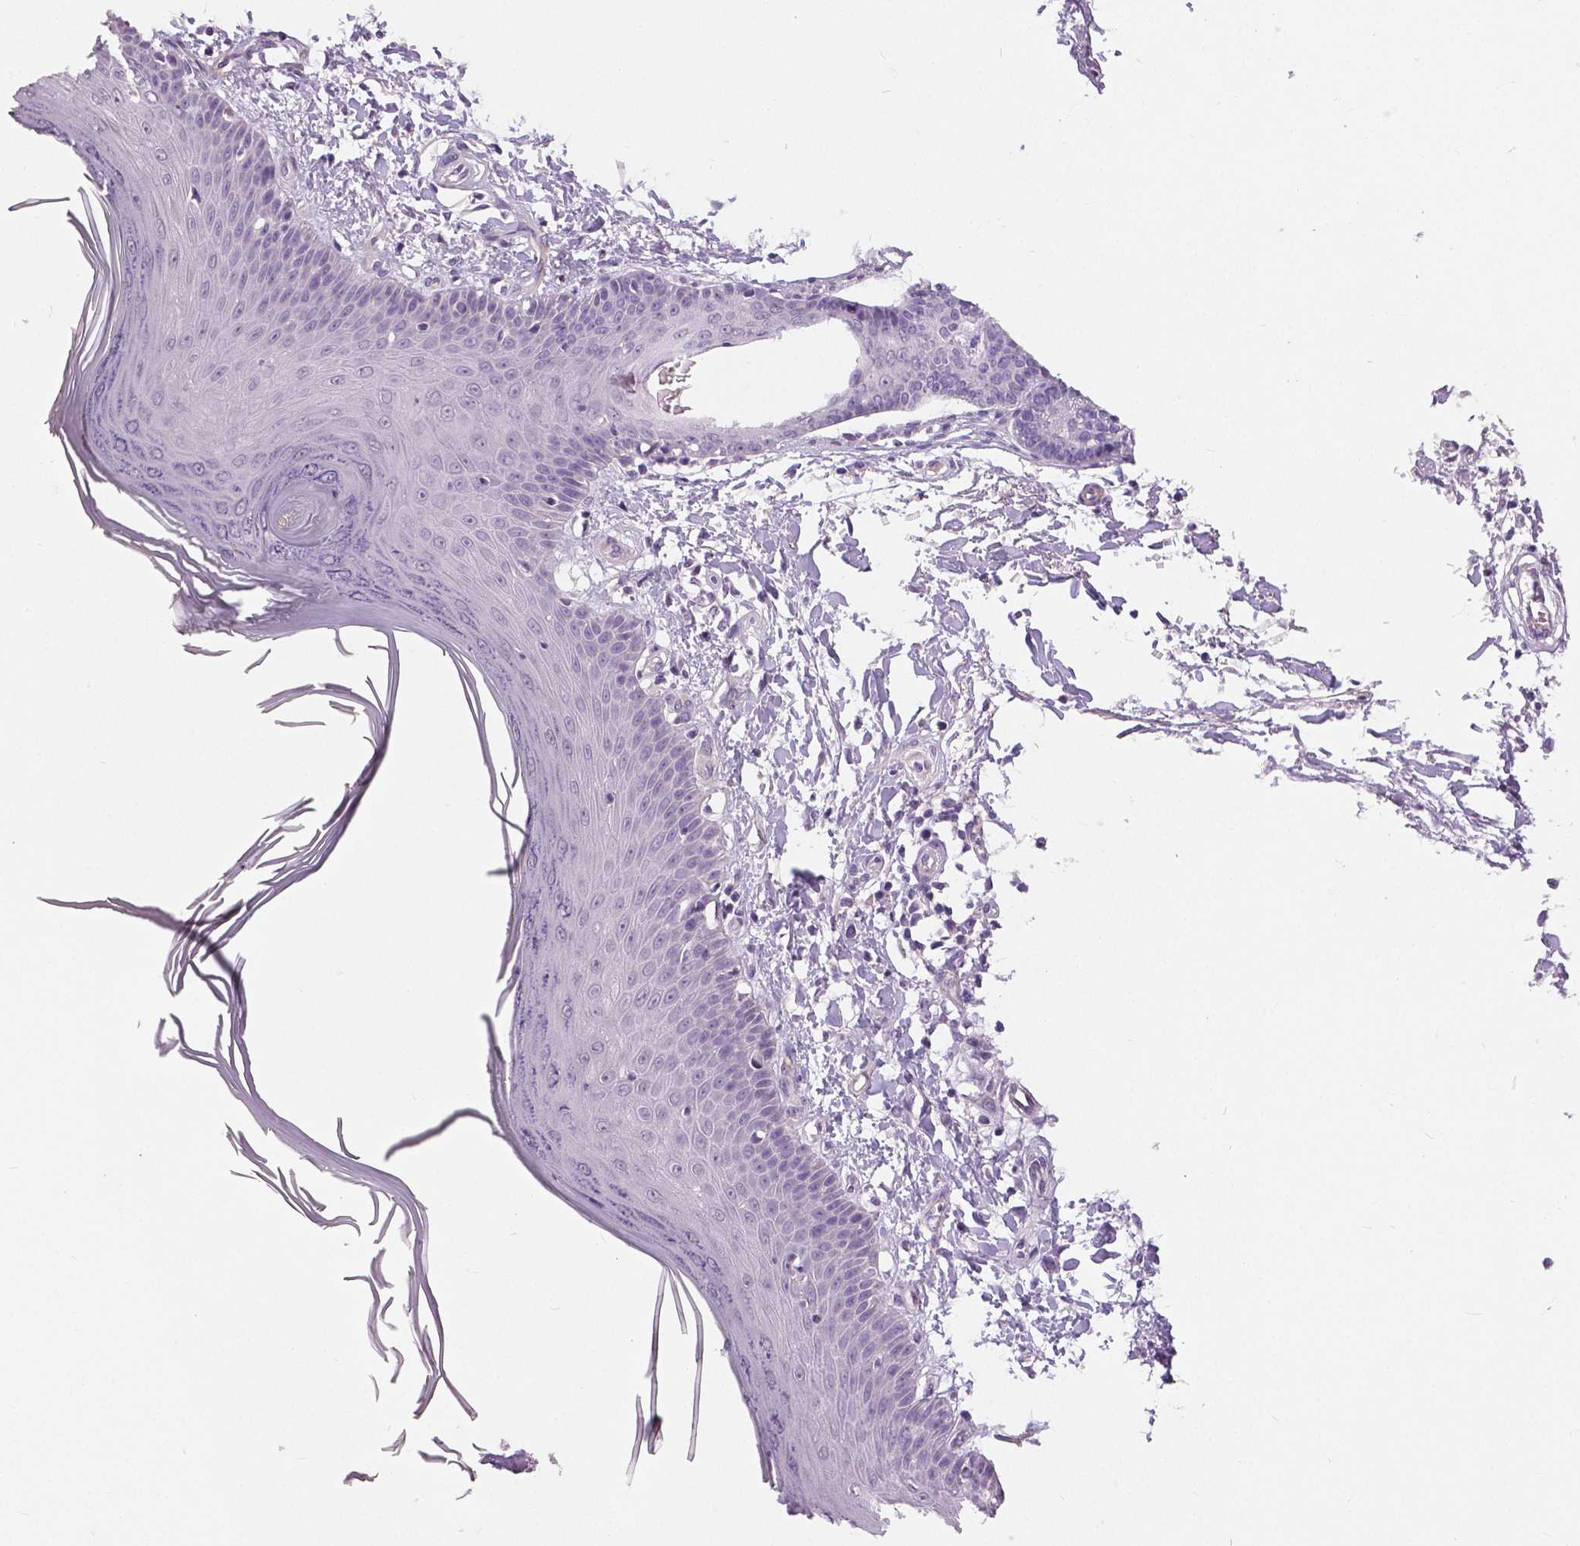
{"staining": {"intensity": "negative", "quantity": "none", "location": "none"}, "tissue": "skin", "cell_type": "Fibroblasts", "image_type": "normal", "snomed": [{"axis": "morphology", "description": "Normal tissue, NOS"}, {"axis": "topography", "description": "Skin"}], "caption": "Photomicrograph shows no significant protein positivity in fibroblasts of benign skin. (DAB immunohistochemistry (IHC), high magnification).", "gene": "FOXA1", "patient": {"sex": "female", "age": 62}}